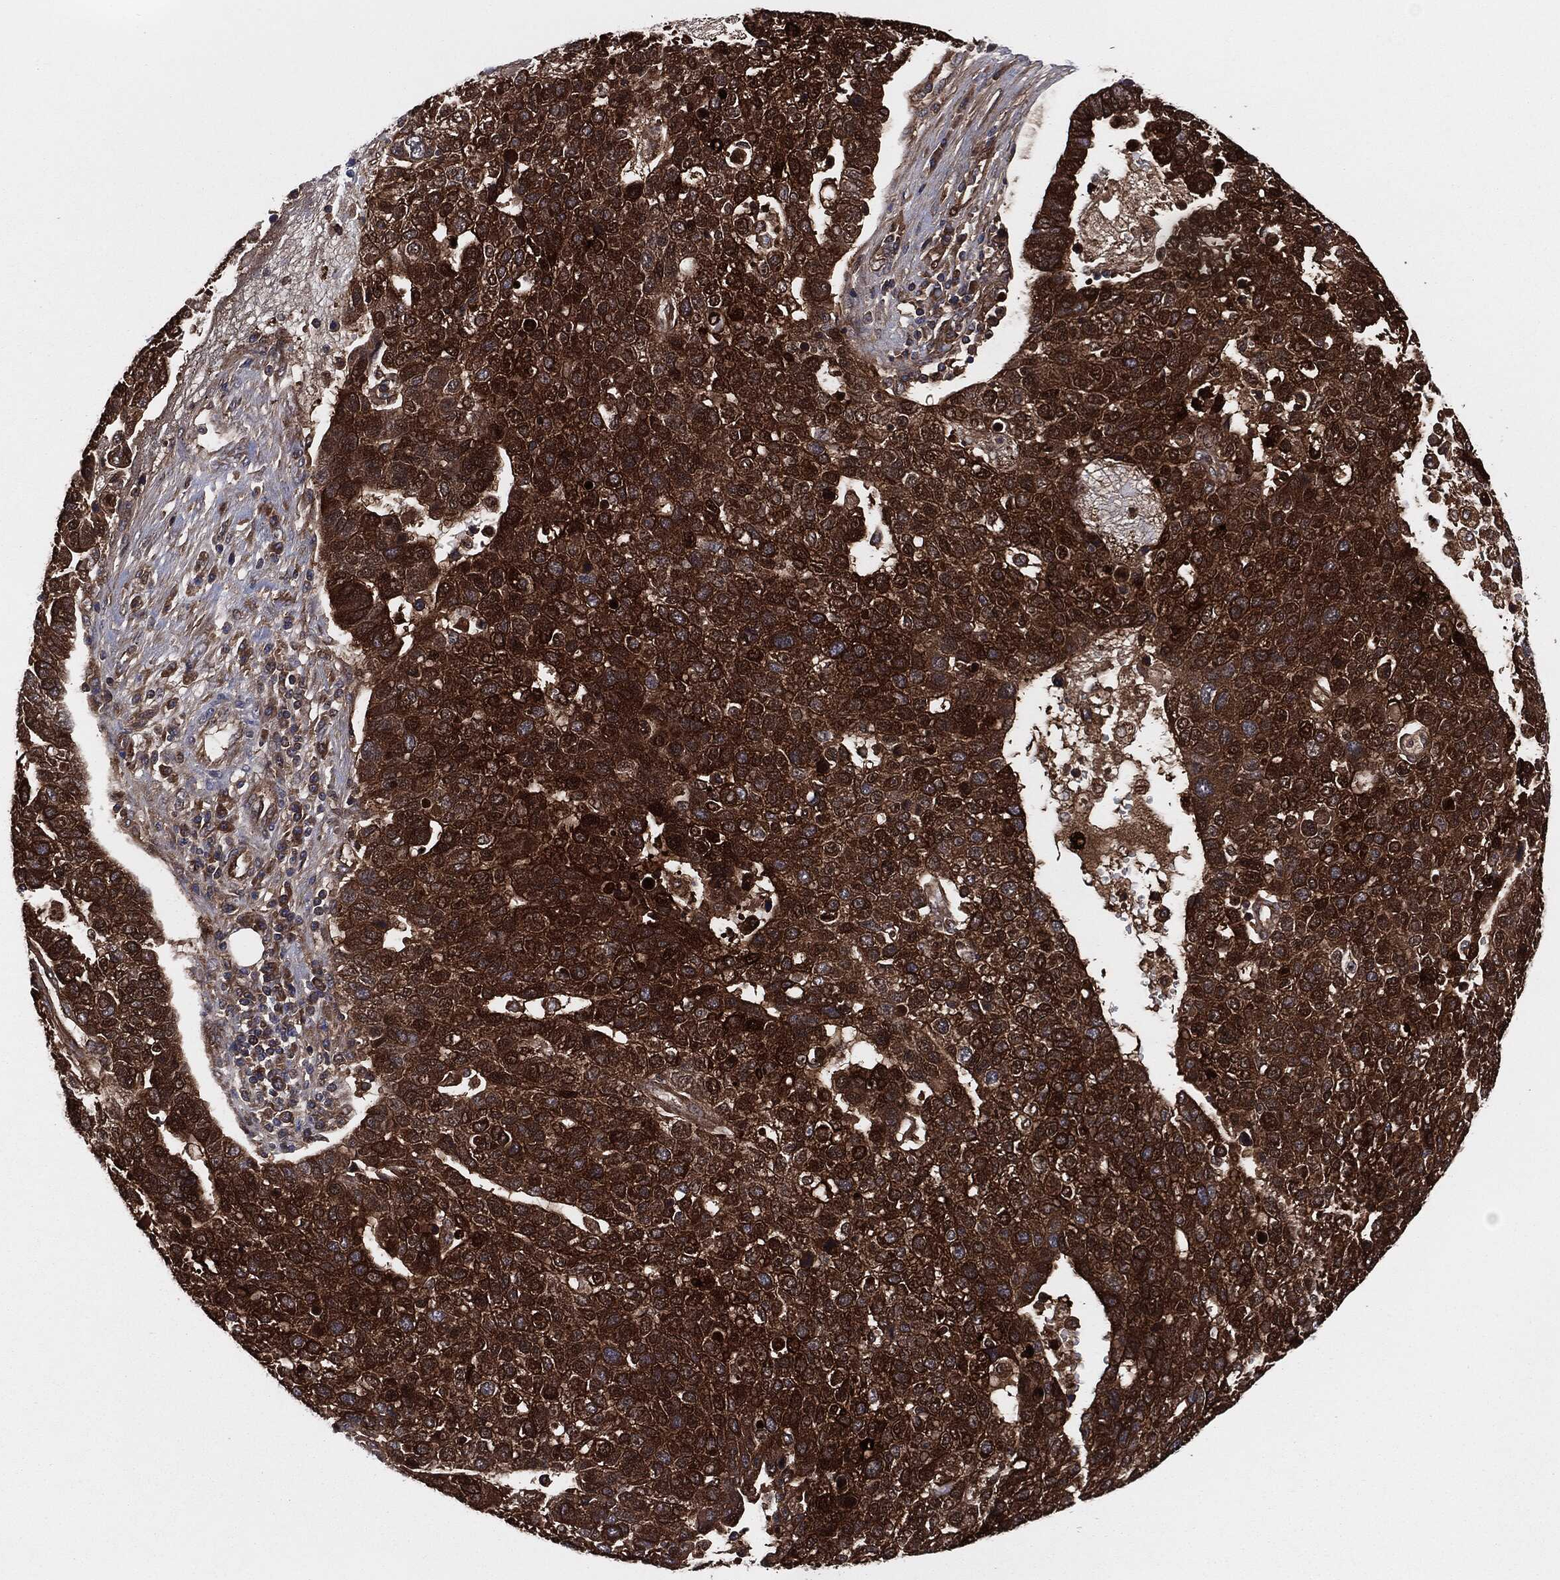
{"staining": {"intensity": "strong", "quantity": ">75%", "location": "cytoplasmic/membranous"}, "tissue": "pancreatic cancer", "cell_type": "Tumor cells", "image_type": "cancer", "snomed": [{"axis": "morphology", "description": "Adenocarcinoma, NOS"}, {"axis": "topography", "description": "Pancreas"}], "caption": "Tumor cells display high levels of strong cytoplasmic/membranous expression in about >75% of cells in human adenocarcinoma (pancreatic).", "gene": "XPNPEP1", "patient": {"sex": "female", "age": 61}}